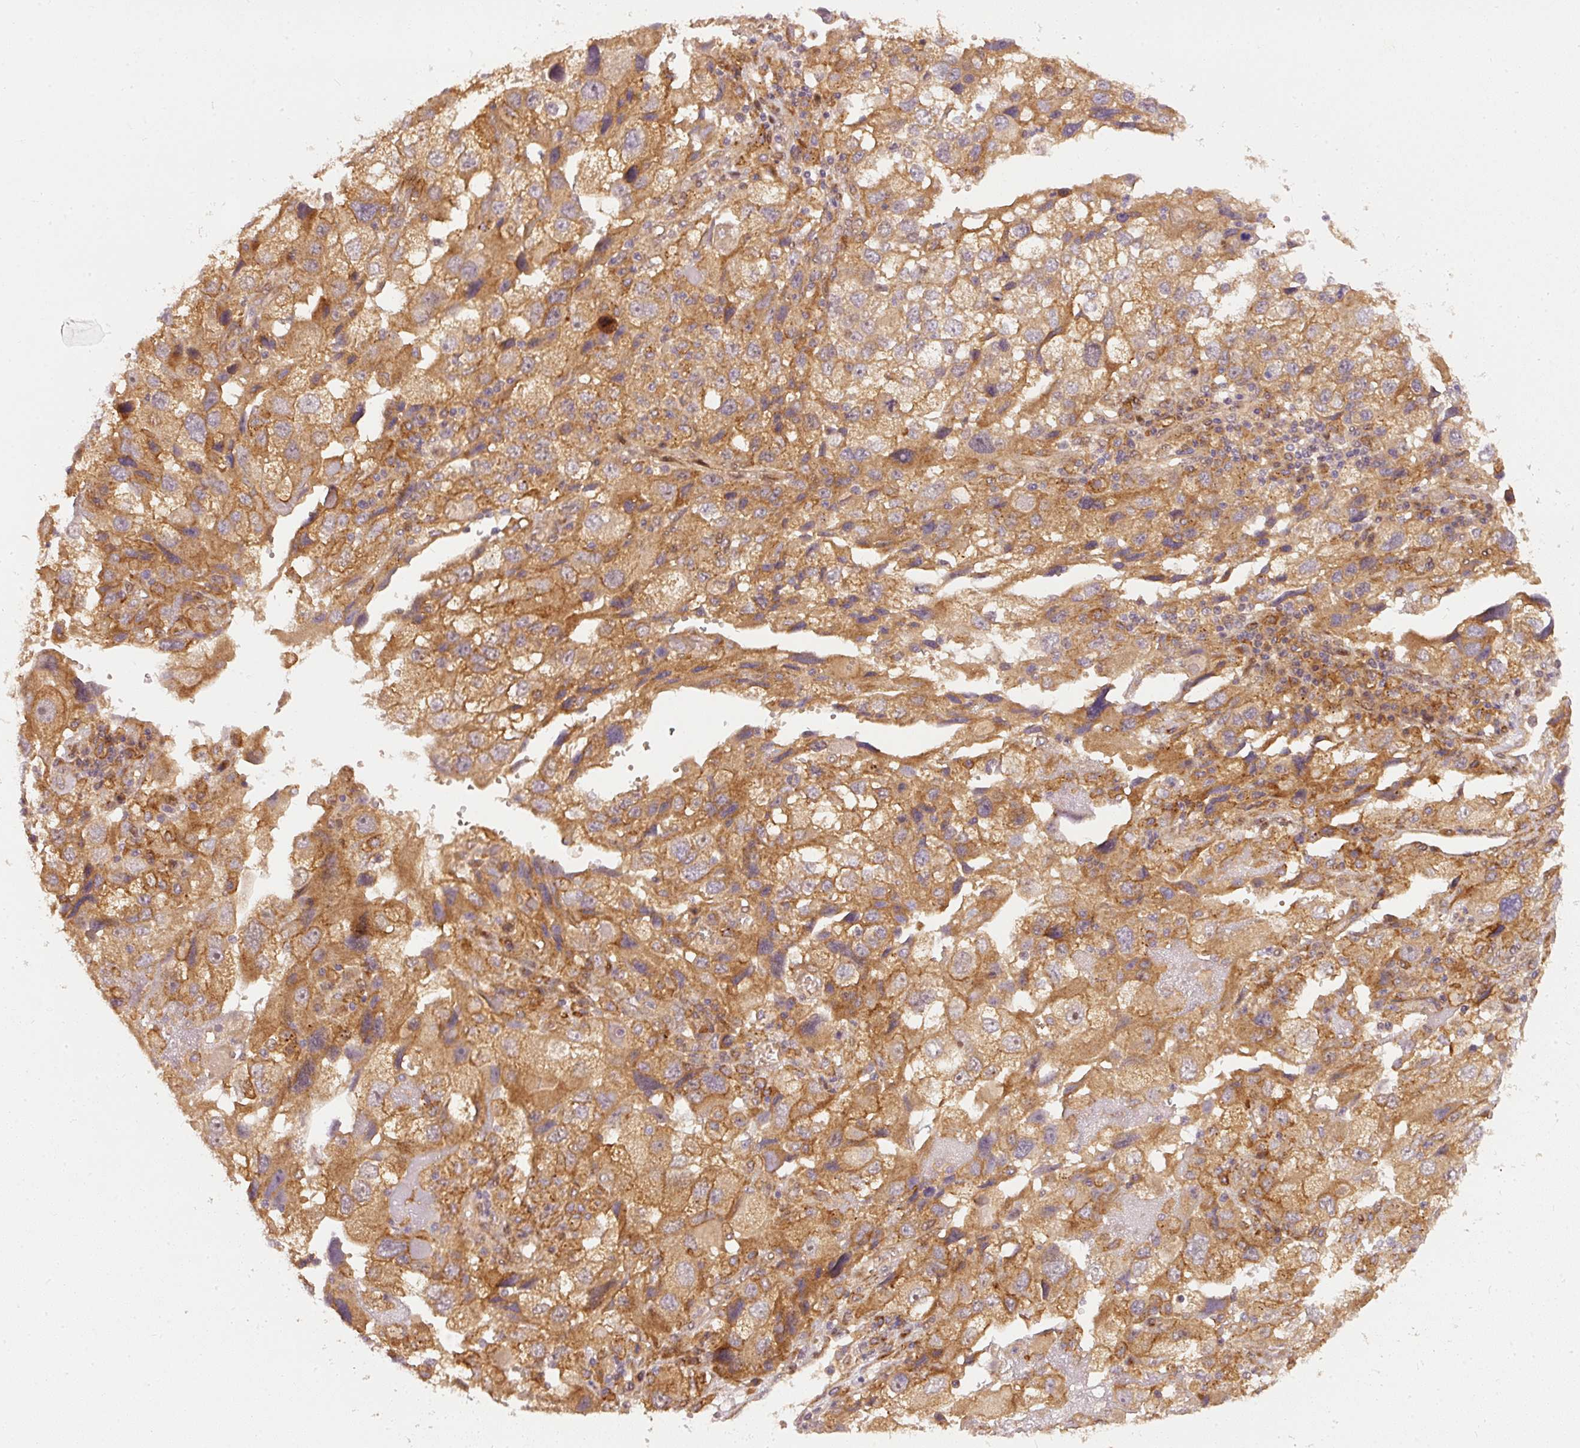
{"staining": {"intensity": "moderate", "quantity": ">75%", "location": "cytoplasmic/membranous"}, "tissue": "endometrial cancer", "cell_type": "Tumor cells", "image_type": "cancer", "snomed": [{"axis": "morphology", "description": "Adenocarcinoma, NOS"}, {"axis": "topography", "description": "Endometrium"}], "caption": "Endometrial cancer (adenocarcinoma) stained for a protein (brown) displays moderate cytoplasmic/membranous positive staining in approximately >75% of tumor cells.", "gene": "ZNF580", "patient": {"sex": "female", "age": 49}}